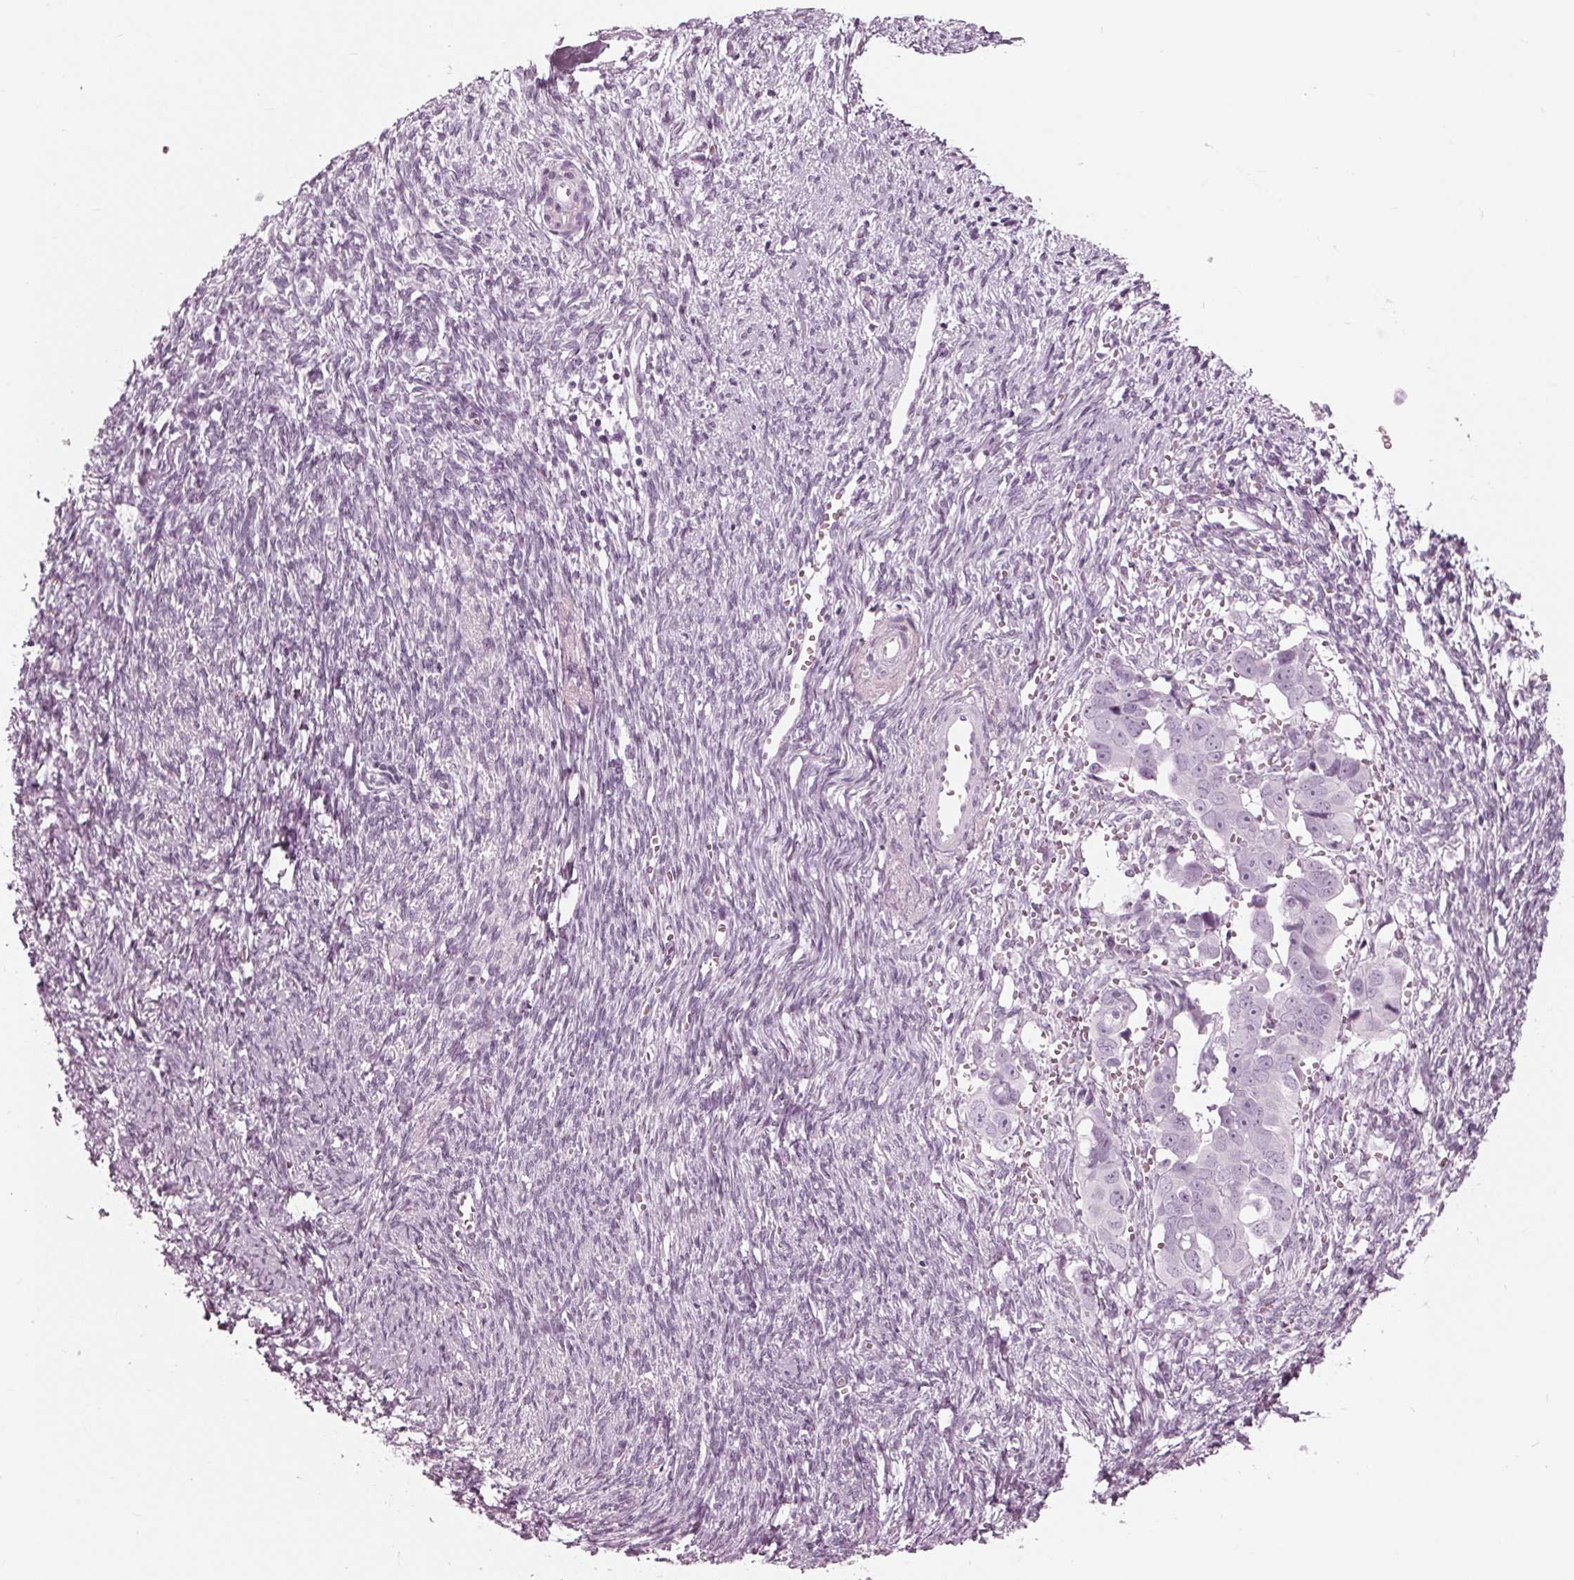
{"staining": {"intensity": "negative", "quantity": "none", "location": "none"}, "tissue": "ovarian cancer", "cell_type": "Tumor cells", "image_type": "cancer", "snomed": [{"axis": "morphology", "description": "Cystadenocarcinoma, serous, NOS"}, {"axis": "topography", "description": "Ovary"}], "caption": "Tumor cells are negative for protein expression in human ovarian cancer. (DAB (3,3'-diaminobenzidine) immunohistochemistry (IHC) visualized using brightfield microscopy, high magnification).", "gene": "KRT28", "patient": {"sex": "female", "age": 59}}